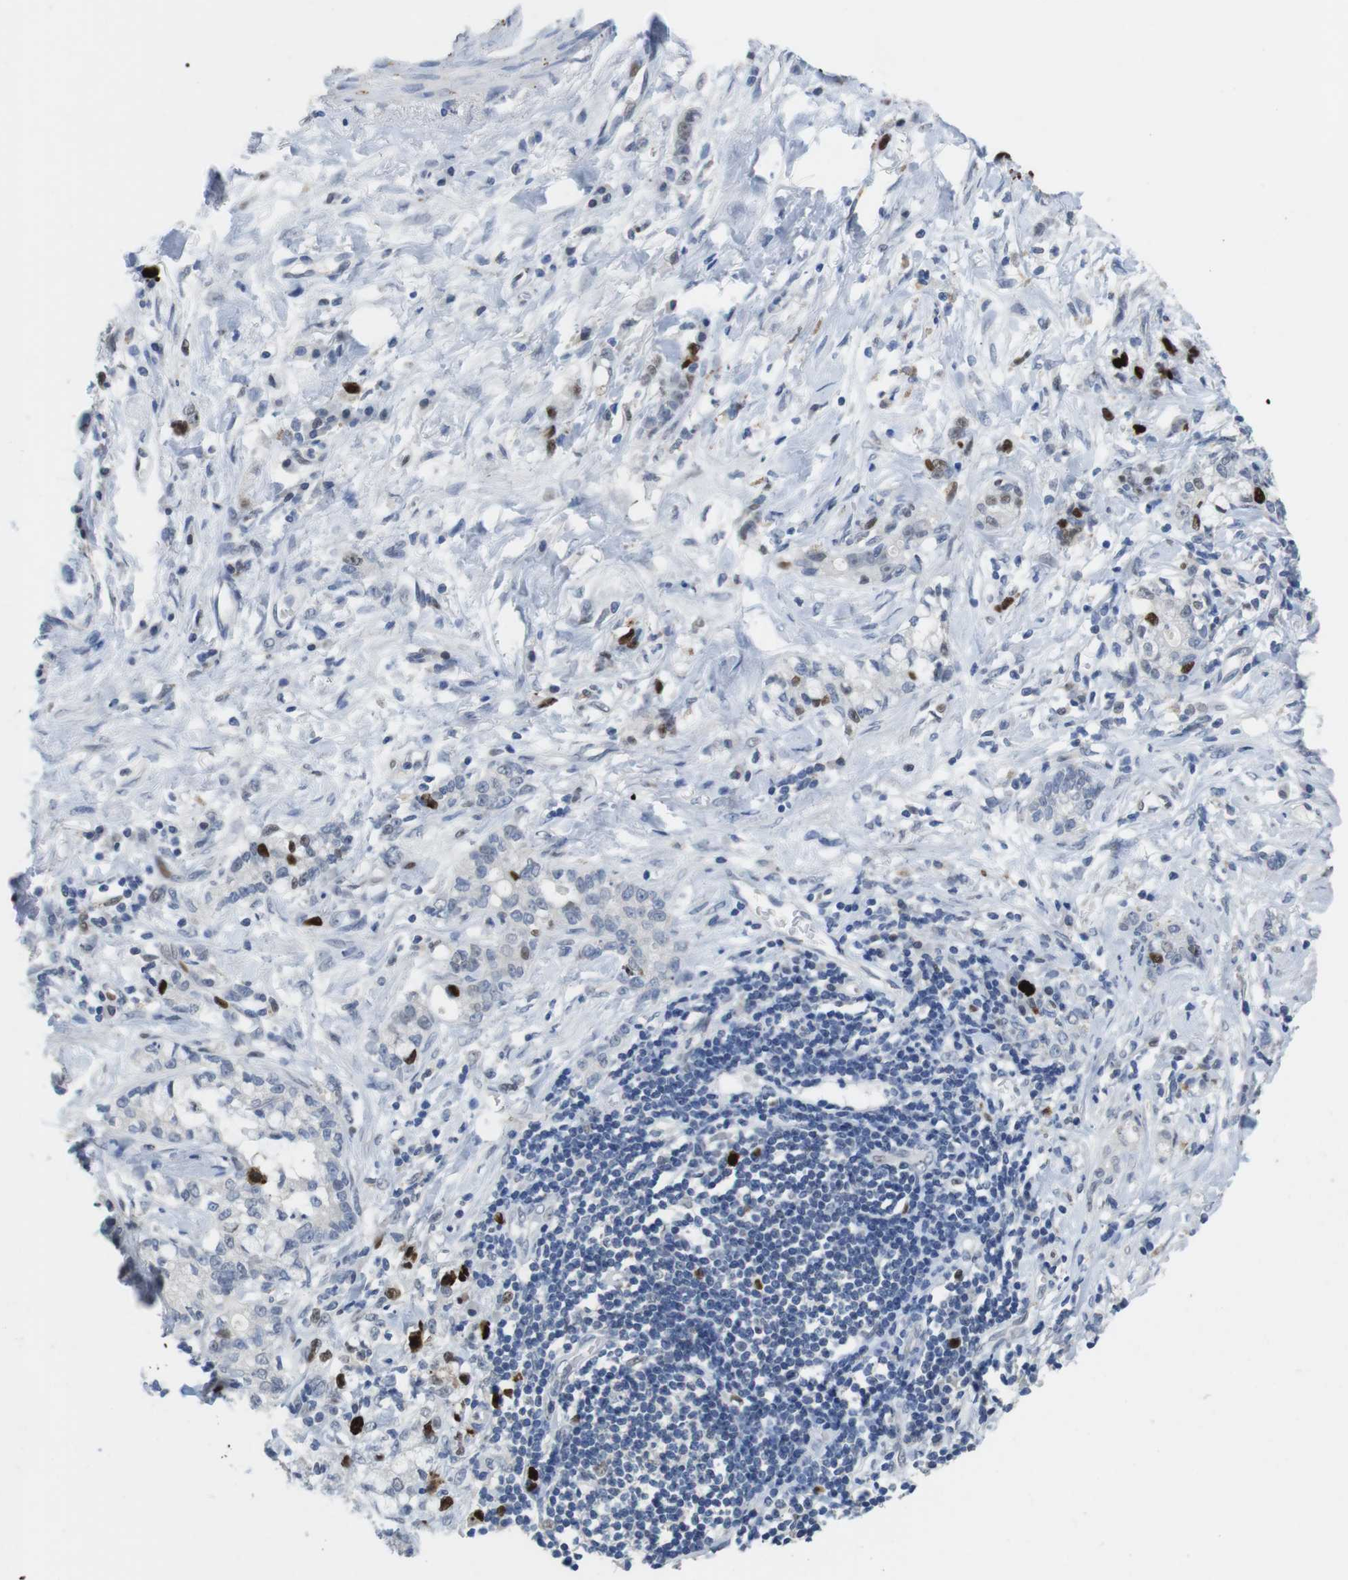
{"staining": {"intensity": "strong", "quantity": "<25%", "location": "nuclear"}, "tissue": "stomach cancer", "cell_type": "Tumor cells", "image_type": "cancer", "snomed": [{"axis": "morphology", "description": "Adenocarcinoma, NOS"}, {"axis": "topography", "description": "Stomach, lower"}], "caption": "Tumor cells display medium levels of strong nuclear positivity in about <25% of cells in stomach cancer.", "gene": "KPNA2", "patient": {"sex": "male", "age": 88}}